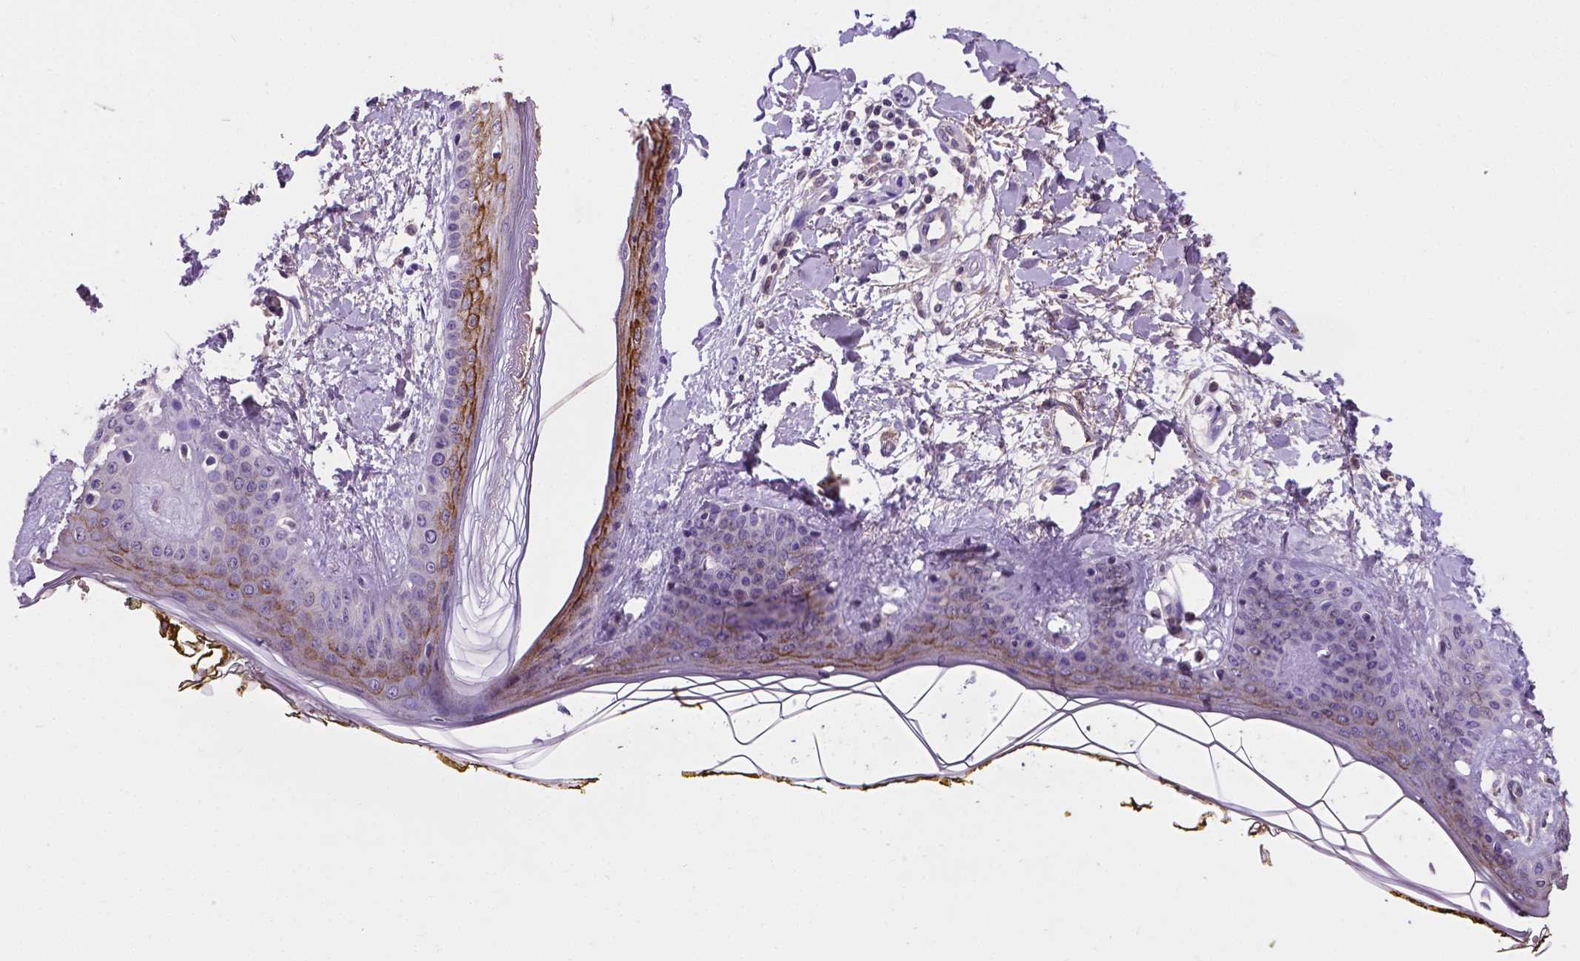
{"staining": {"intensity": "negative", "quantity": "none", "location": "none"}, "tissue": "skin", "cell_type": "Fibroblasts", "image_type": "normal", "snomed": [{"axis": "morphology", "description": "Normal tissue, NOS"}, {"axis": "topography", "description": "Skin"}], "caption": "The micrograph displays no significant staining in fibroblasts of skin. Brightfield microscopy of immunohistochemistry stained with DAB (brown) and hematoxylin (blue), captured at high magnification.", "gene": "APOE", "patient": {"sex": "female", "age": 34}}